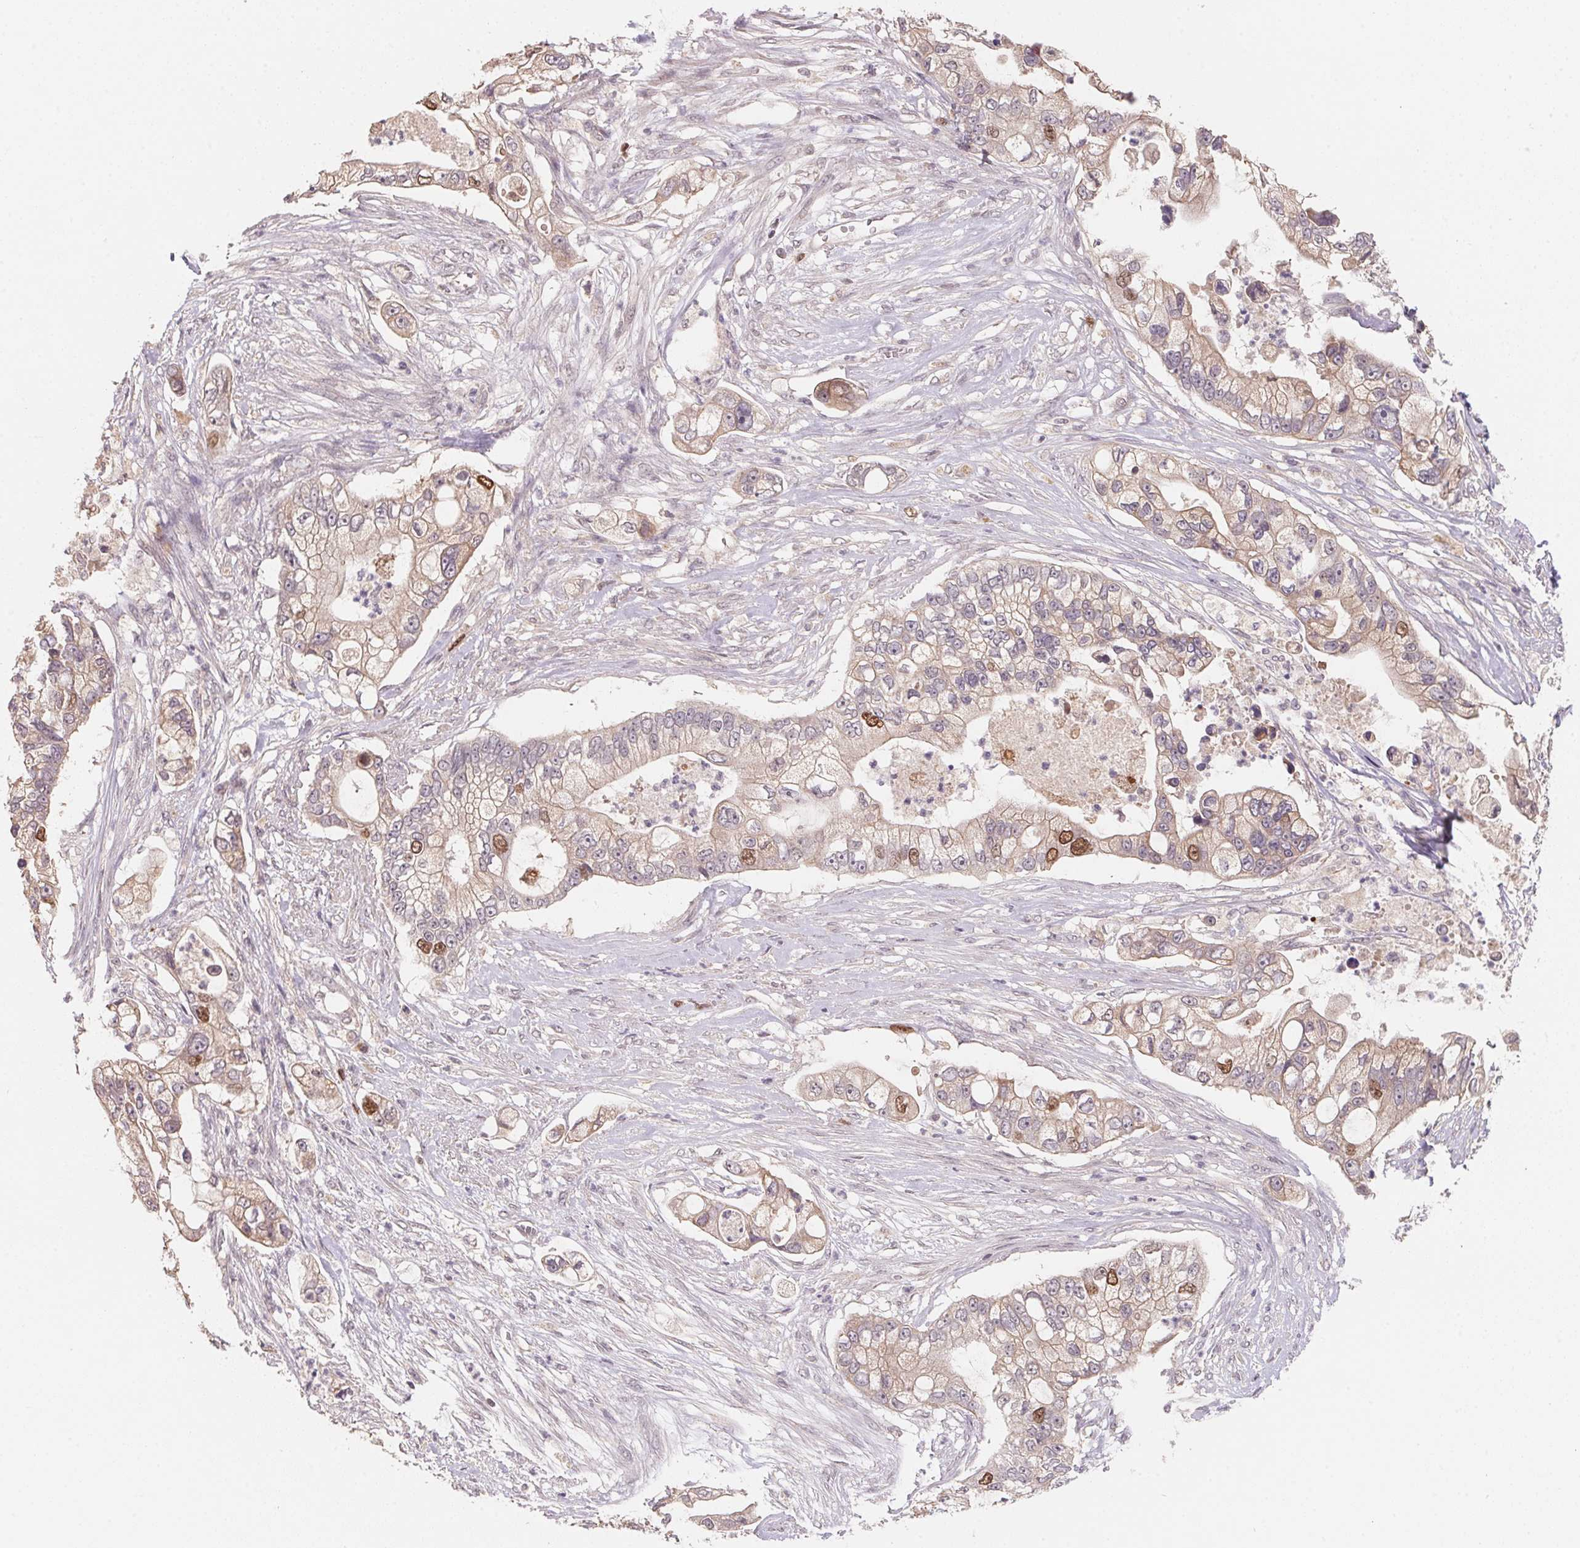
{"staining": {"intensity": "weak", "quantity": ">75%", "location": "cytoplasmic/membranous,nuclear"}, "tissue": "pancreatic cancer", "cell_type": "Tumor cells", "image_type": "cancer", "snomed": [{"axis": "morphology", "description": "Adenocarcinoma, NOS"}, {"axis": "topography", "description": "Pancreas"}], "caption": "Immunohistochemical staining of pancreatic adenocarcinoma displays weak cytoplasmic/membranous and nuclear protein expression in about >75% of tumor cells.", "gene": "KIFC1", "patient": {"sex": "female", "age": 69}}